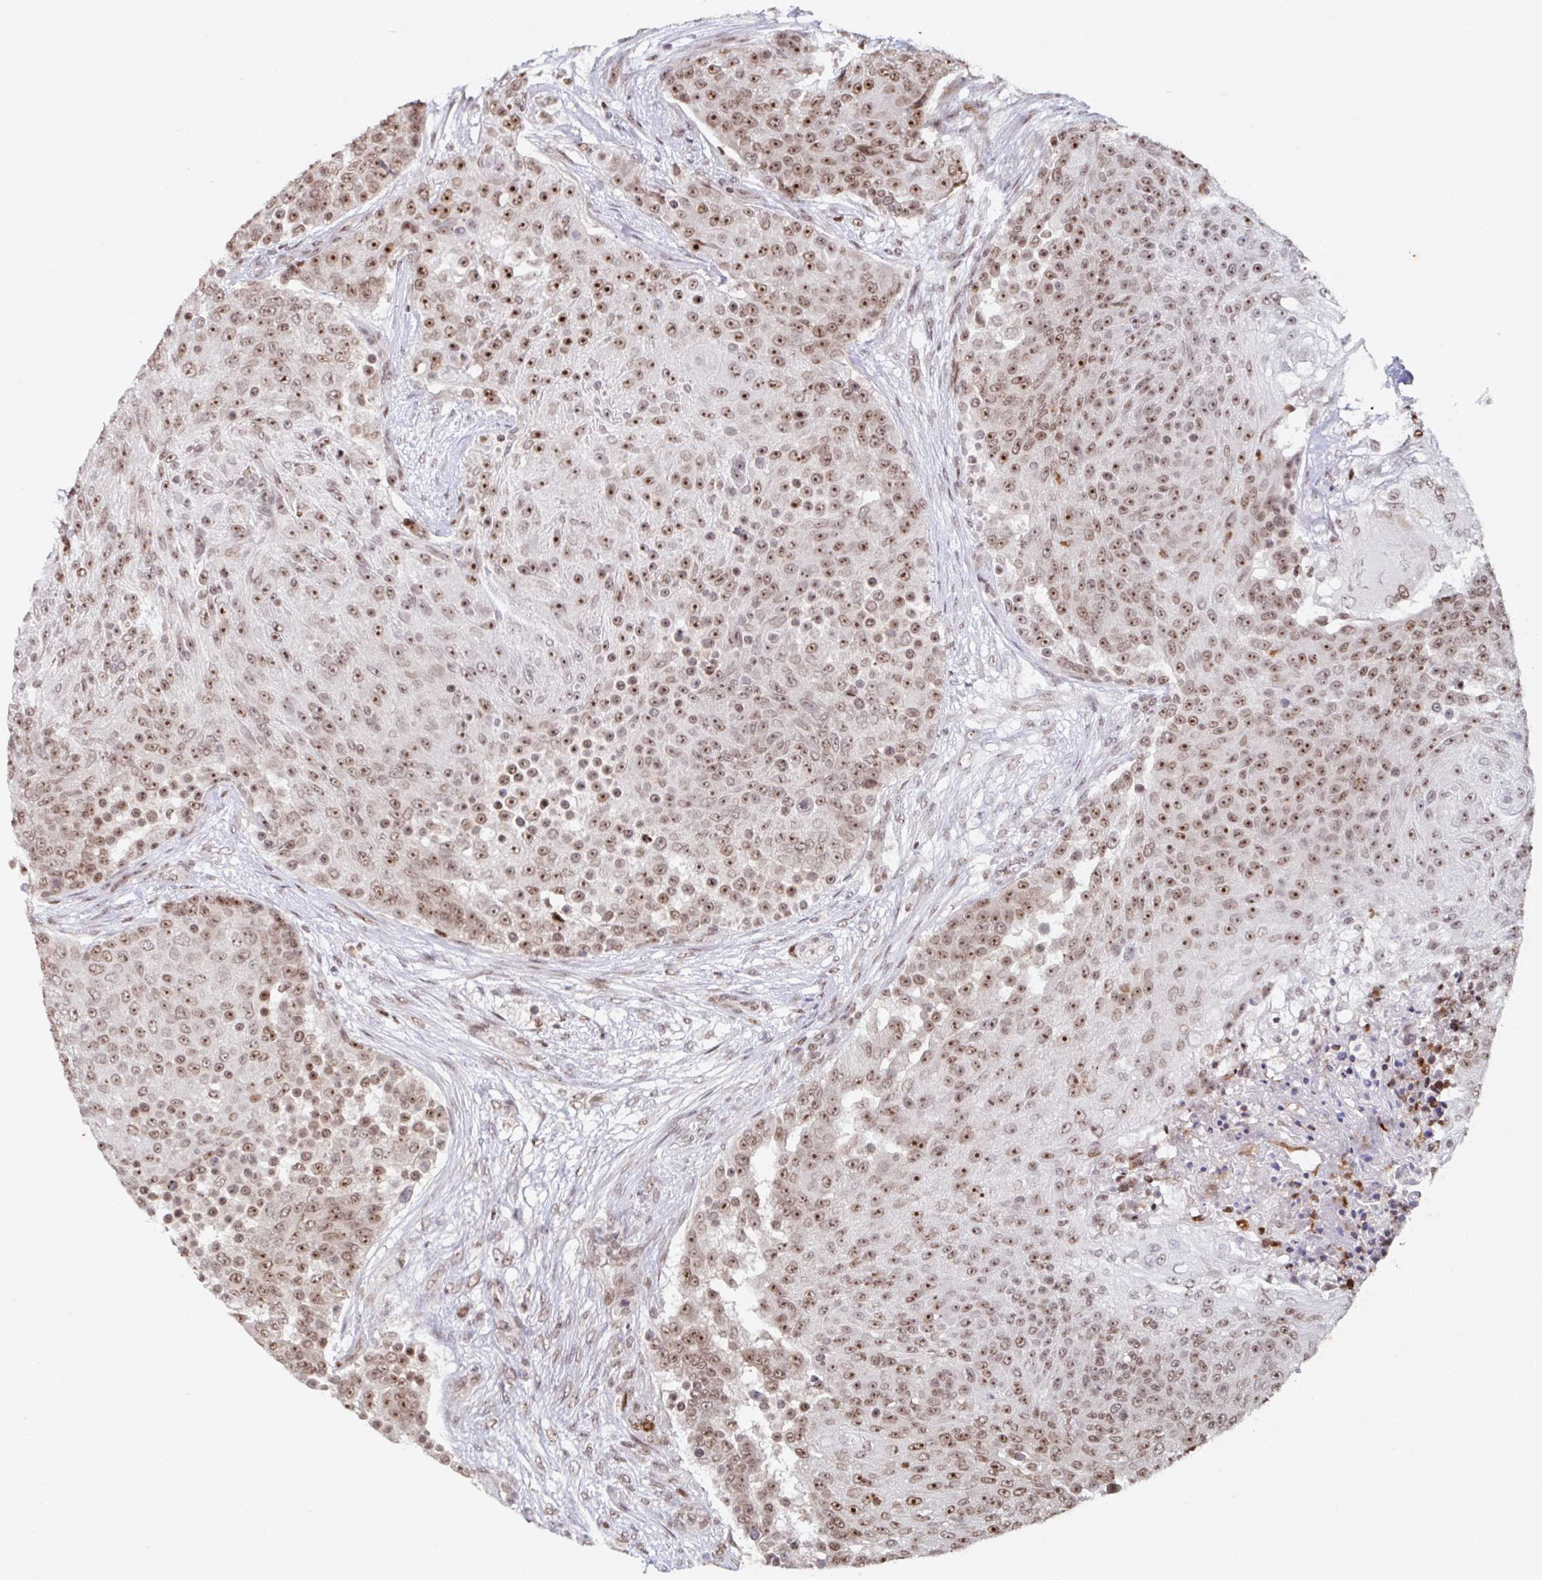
{"staining": {"intensity": "moderate", "quantity": ">75%", "location": "nuclear"}, "tissue": "urothelial cancer", "cell_type": "Tumor cells", "image_type": "cancer", "snomed": [{"axis": "morphology", "description": "Urothelial carcinoma, High grade"}, {"axis": "topography", "description": "Urinary bladder"}], "caption": "The image exhibits immunohistochemical staining of urothelial cancer. There is moderate nuclear positivity is appreciated in about >75% of tumor cells.", "gene": "C19orf53", "patient": {"sex": "female", "age": 63}}